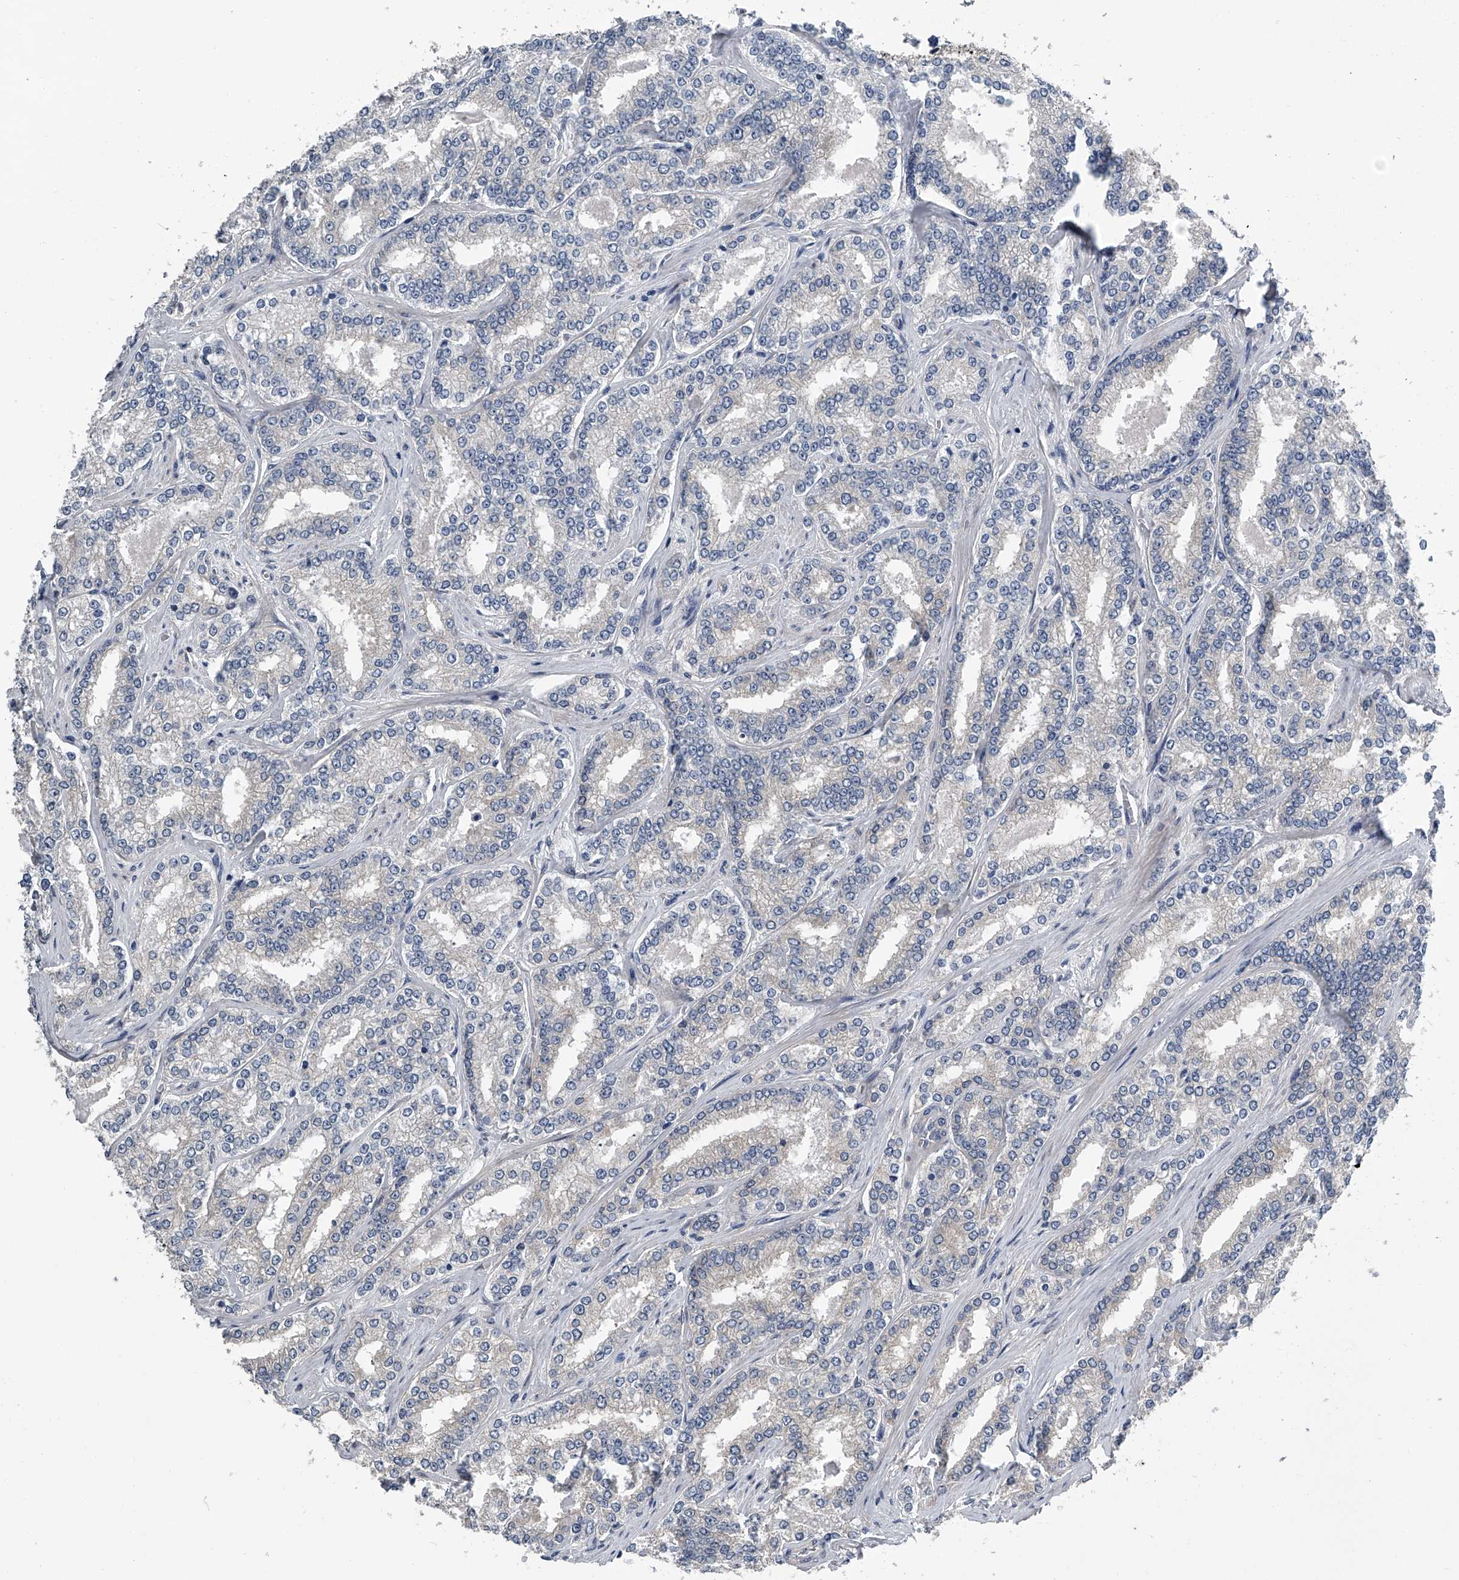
{"staining": {"intensity": "weak", "quantity": "<25%", "location": "cytoplasmic/membranous"}, "tissue": "prostate cancer", "cell_type": "Tumor cells", "image_type": "cancer", "snomed": [{"axis": "morphology", "description": "Normal tissue, NOS"}, {"axis": "morphology", "description": "Adenocarcinoma, High grade"}, {"axis": "topography", "description": "Prostate"}], "caption": "Tumor cells are negative for brown protein staining in prostate cancer (adenocarcinoma (high-grade)). (Stains: DAB (3,3'-diaminobenzidine) IHC with hematoxylin counter stain, Microscopy: brightfield microscopy at high magnification).", "gene": "PPP2R5D", "patient": {"sex": "male", "age": 83}}